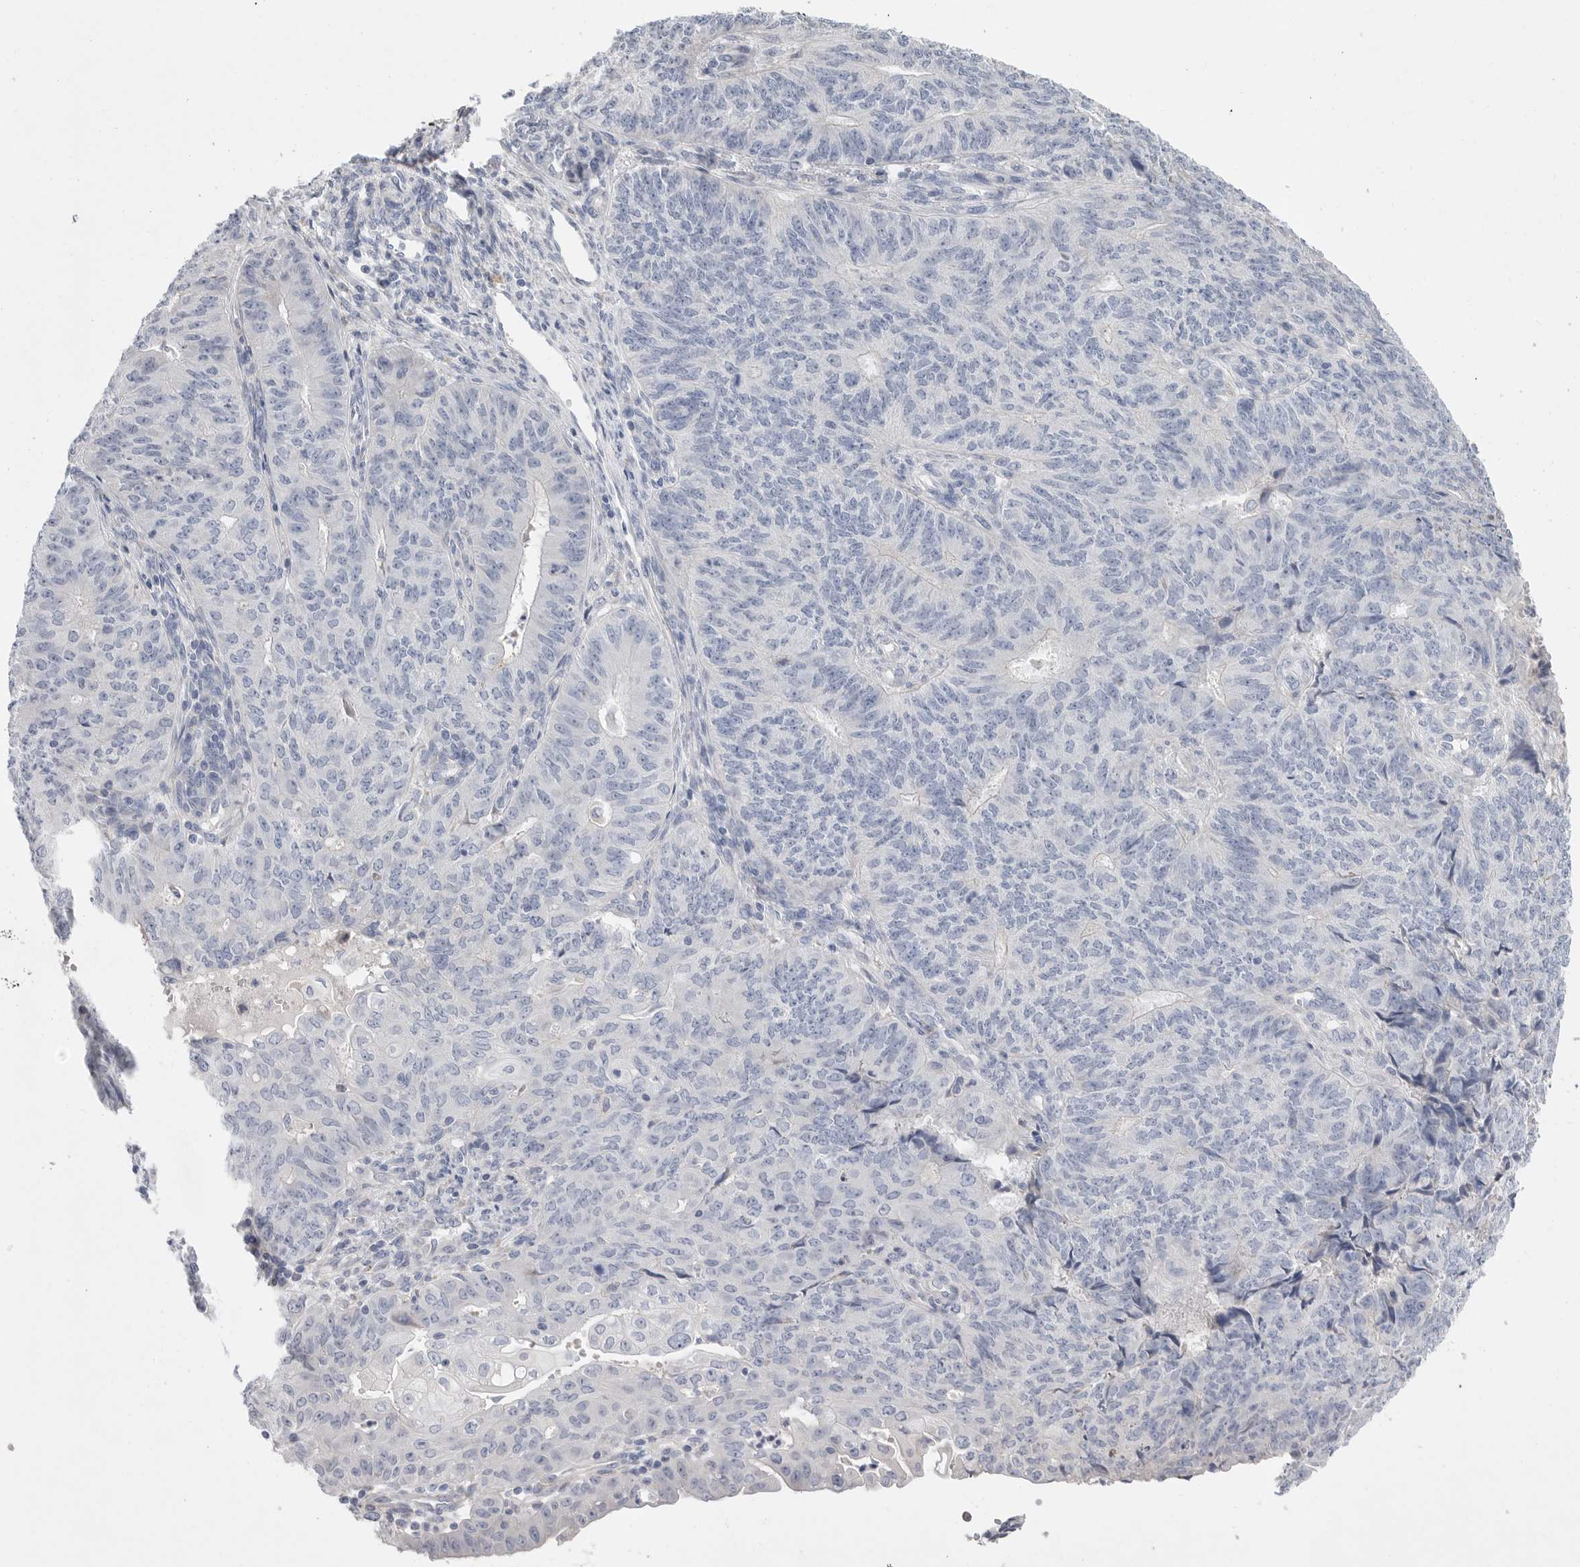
{"staining": {"intensity": "negative", "quantity": "none", "location": "none"}, "tissue": "endometrial cancer", "cell_type": "Tumor cells", "image_type": "cancer", "snomed": [{"axis": "morphology", "description": "Adenocarcinoma, NOS"}, {"axis": "topography", "description": "Endometrium"}], "caption": "A high-resolution micrograph shows IHC staining of endometrial cancer (adenocarcinoma), which displays no significant expression in tumor cells. The staining was performed using DAB (3,3'-diaminobenzidine) to visualize the protein expression in brown, while the nuclei were stained in blue with hematoxylin (Magnification: 20x).", "gene": "CAMK2B", "patient": {"sex": "female", "age": 32}}